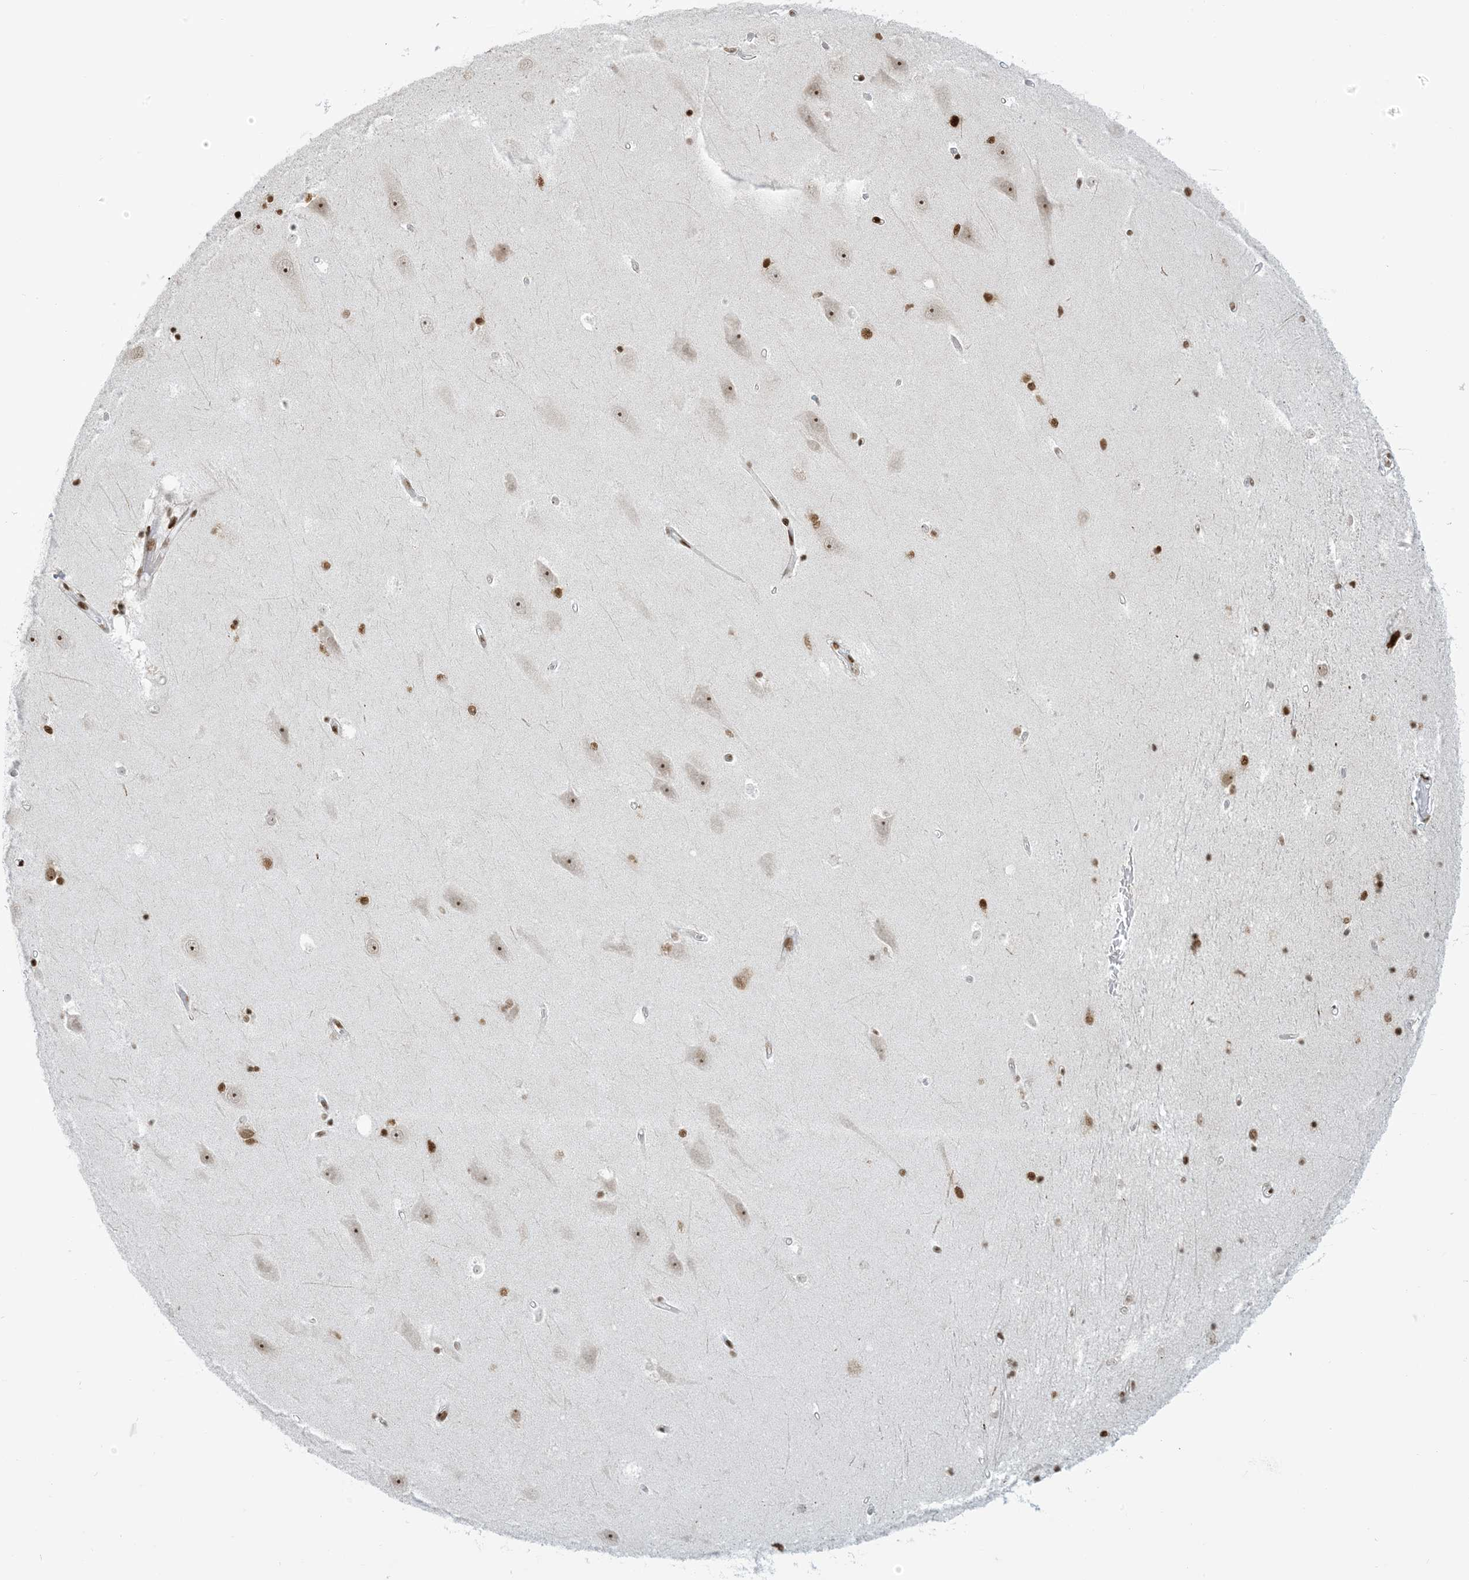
{"staining": {"intensity": "moderate", "quantity": "<25%", "location": "nuclear"}, "tissue": "hippocampus", "cell_type": "Glial cells", "image_type": "normal", "snomed": [{"axis": "morphology", "description": "Normal tissue, NOS"}, {"axis": "topography", "description": "Hippocampus"}], "caption": "Immunohistochemistry photomicrograph of normal human hippocampus stained for a protein (brown), which exhibits low levels of moderate nuclear expression in approximately <25% of glial cells.", "gene": "STAG1", "patient": {"sex": "male", "age": 45}}